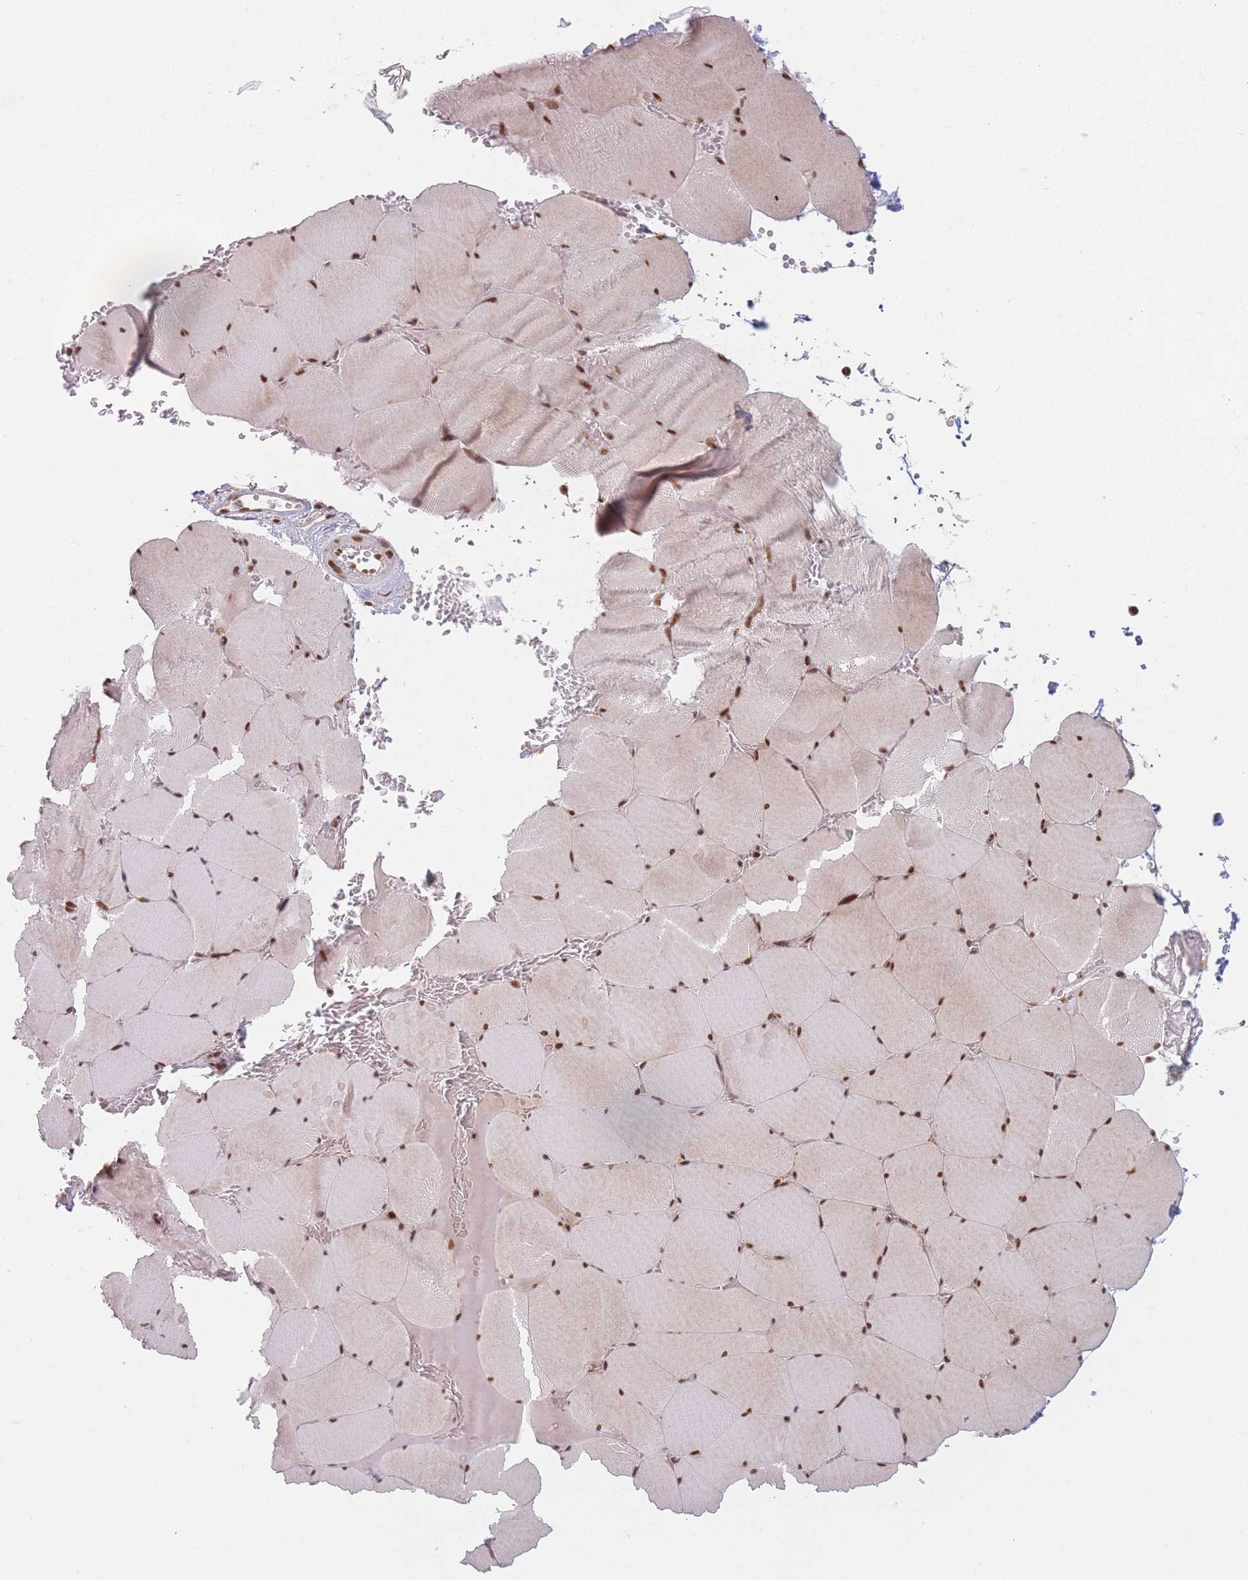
{"staining": {"intensity": "strong", "quantity": ">75%", "location": "cytoplasmic/membranous,nuclear"}, "tissue": "skeletal muscle", "cell_type": "Myocytes", "image_type": "normal", "snomed": [{"axis": "morphology", "description": "Normal tissue, NOS"}, {"axis": "topography", "description": "Skeletal muscle"}, {"axis": "topography", "description": "Head-Neck"}], "caption": "An immunohistochemistry (IHC) image of benign tissue is shown. Protein staining in brown labels strong cytoplasmic/membranous,nuclear positivity in skeletal muscle within myocytes. (DAB IHC, brown staining for protein, blue staining for nuclei).", "gene": "SUPT6H", "patient": {"sex": "male", "age": 66}}